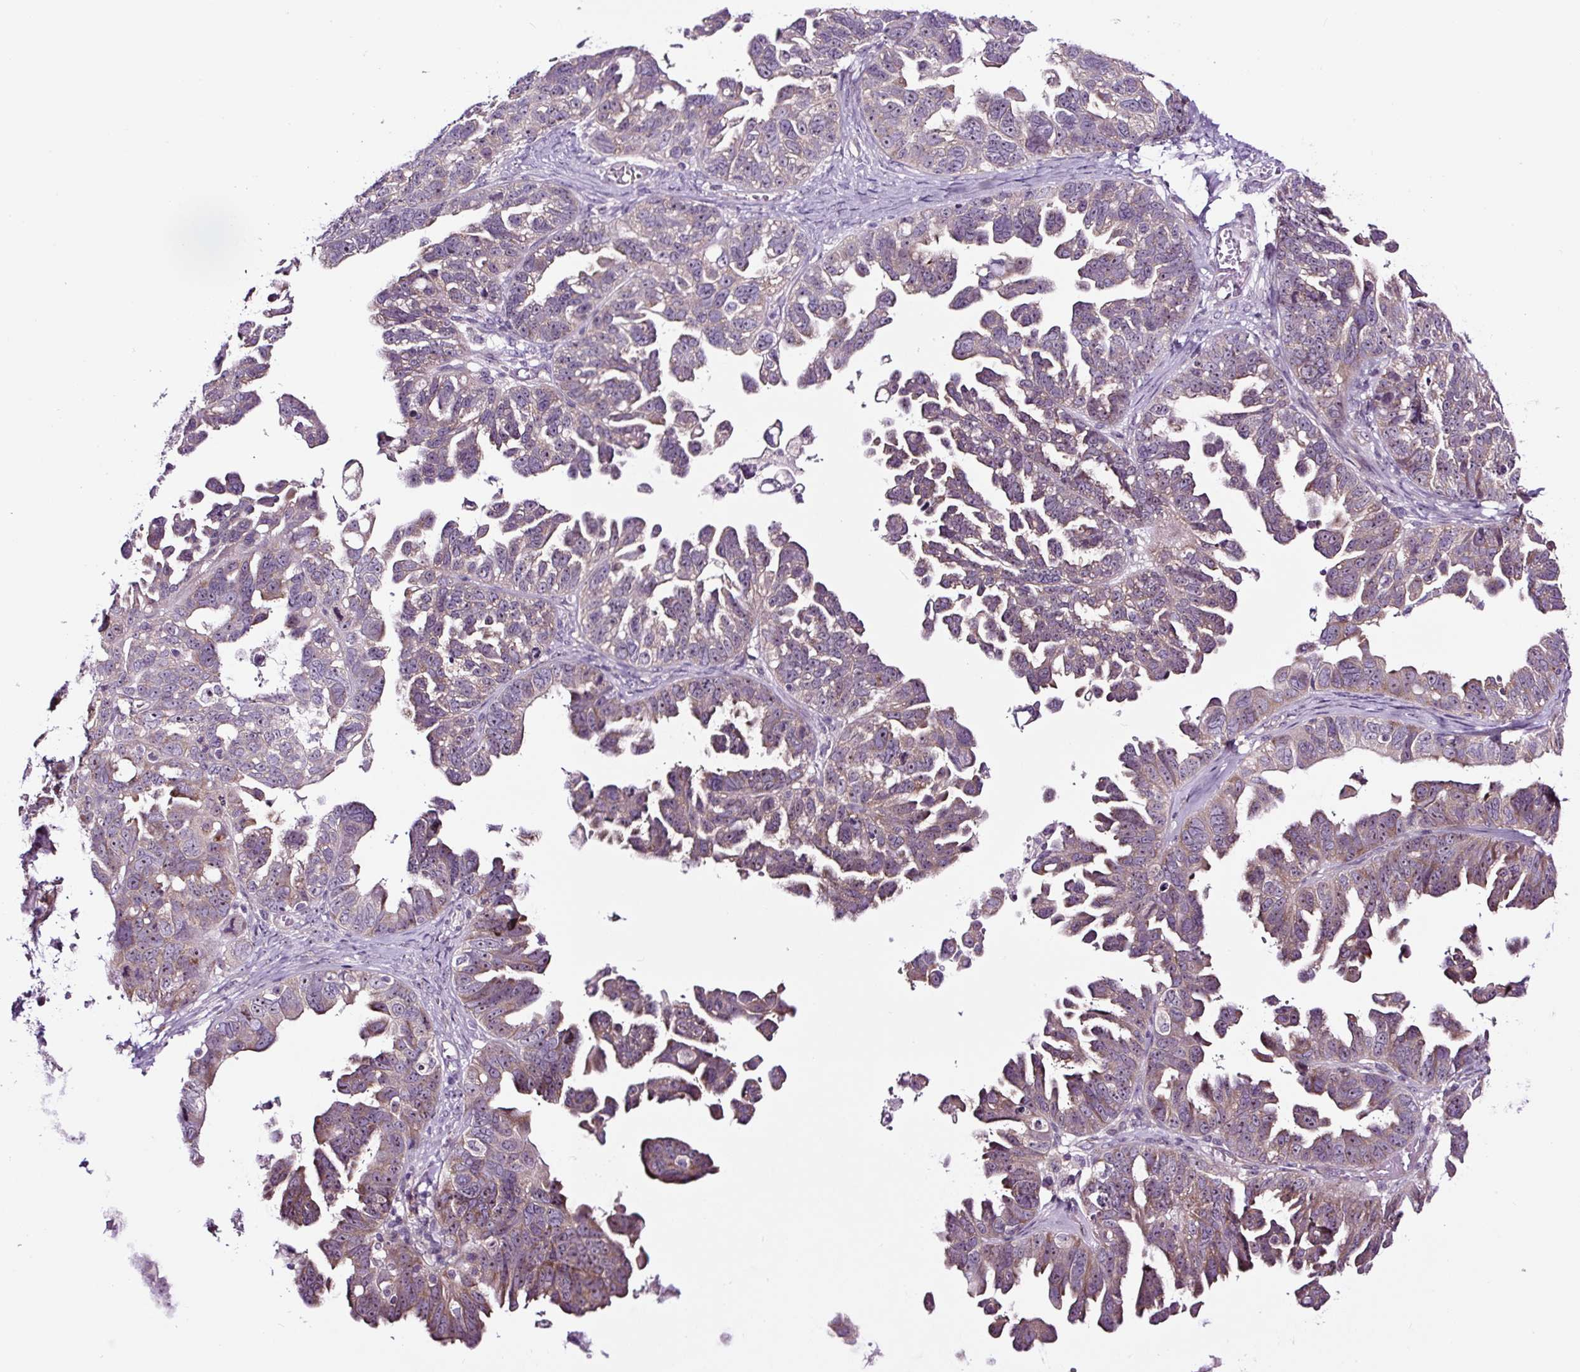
{"staining": {"intensity": "weak", "quantity": ">75%", "location": "cytoplasmic/membranous,nuclear"}, "tissue": "ovarian cancer", "cell_type": "Tumor cells", "image_type": "cancer", "snomed": [{"axis": "morphology", "description": "Cystadenocarcinoma, serous, NOS"}, {"axis": "topography", "description": "Ovary"}], "caption": "Protein staining by immunohistochemistry reveals weak cytoplasmic/membranous and nuclear staining in about >75% of tumor cells in serous cystadenocarcinoma (ovarian).", "gene": "NOM1", "patient": {"sex": "female", "age": 79}}